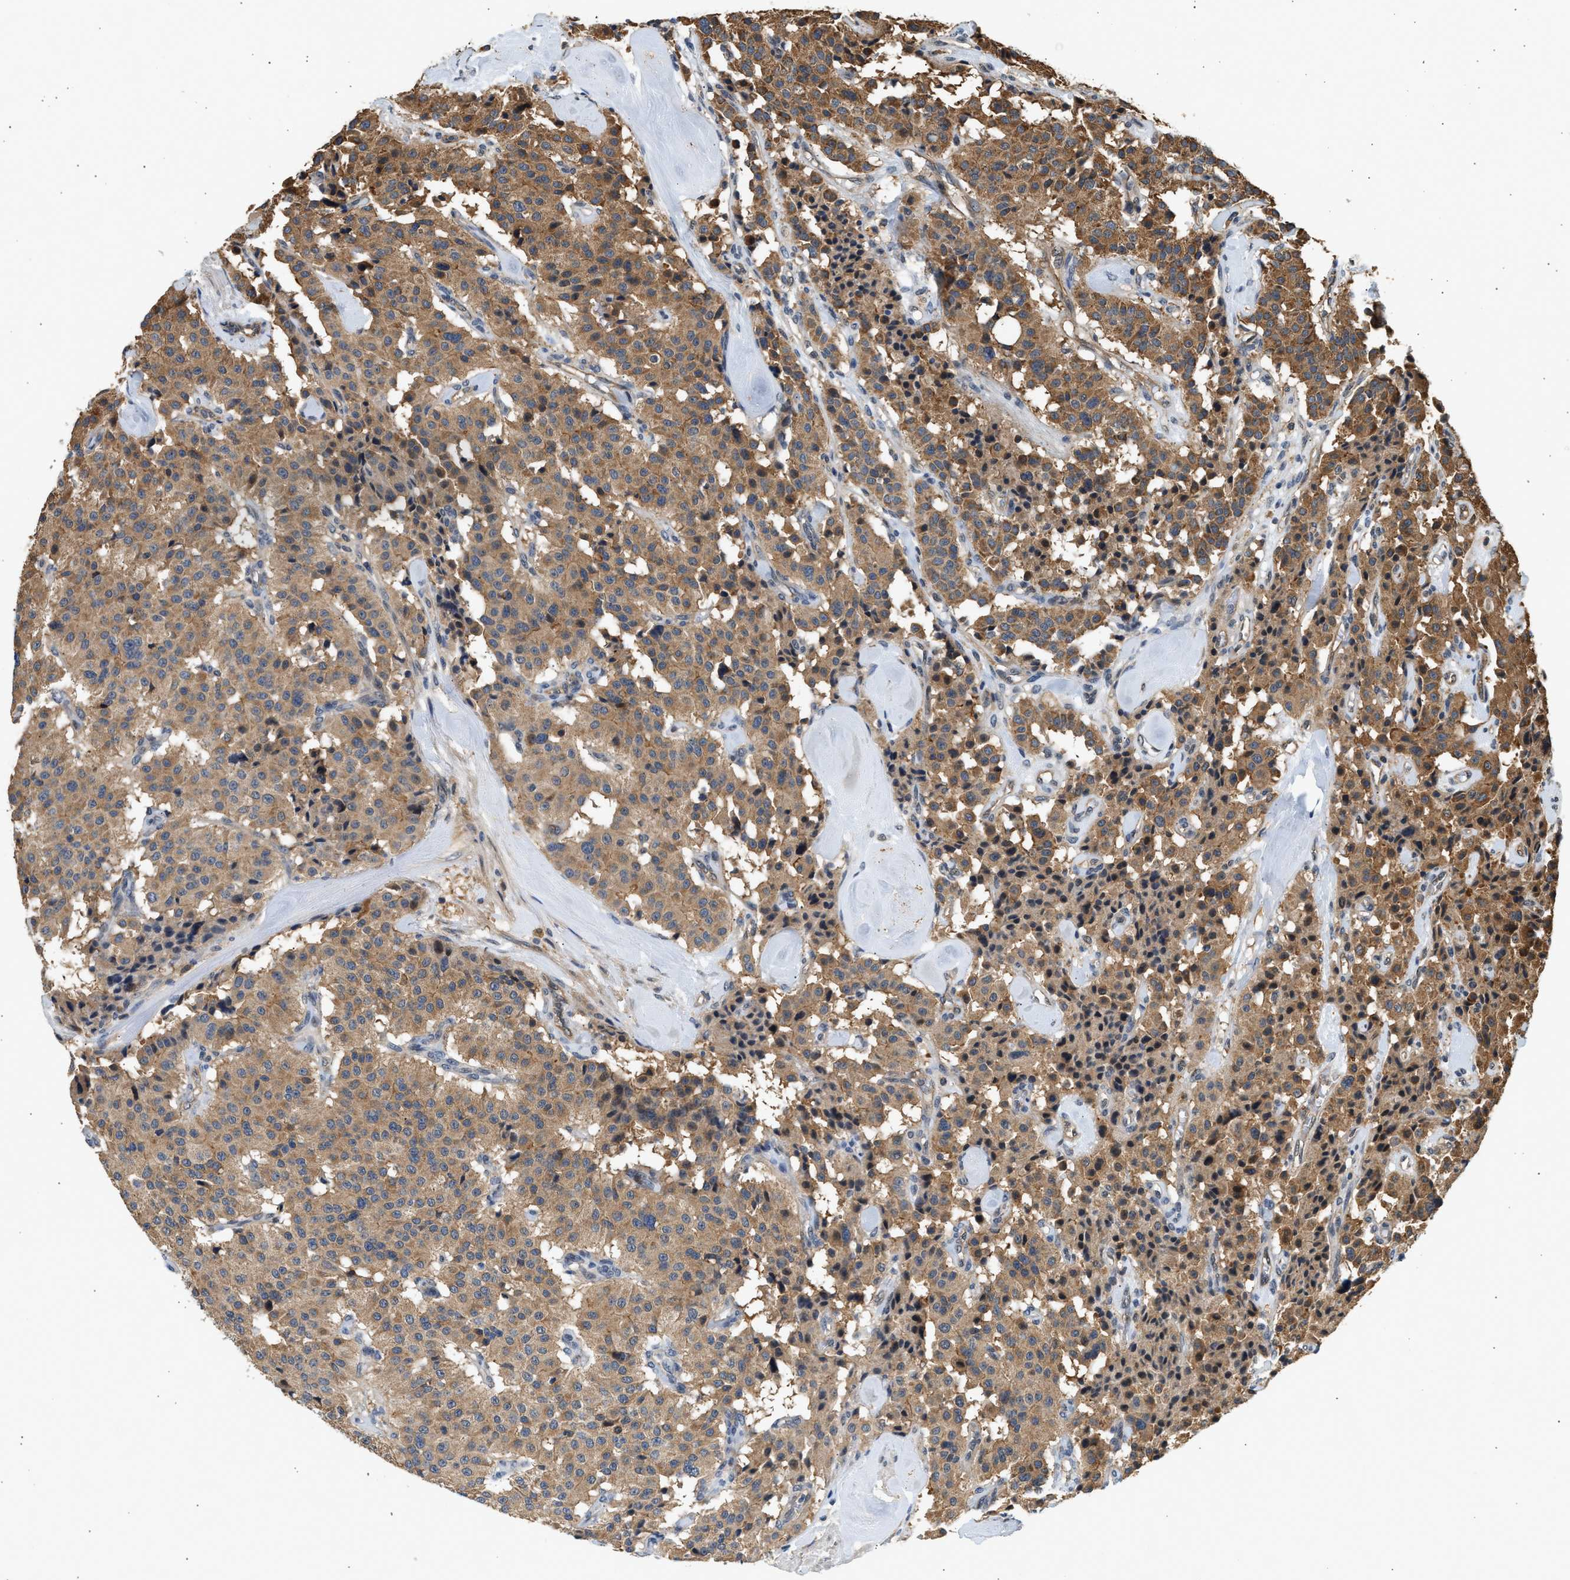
{"staining": {"intensity": "moderate", "quantity": ">75%", "location": "cytoplasmic/membranous"}, "tissue": "carcinoid", "cell_type": "Tumor cells", "image_type": "cancer", "snomed": [{"axis": "morphology", "description": "Carcinoid, malignant, NOS"}, {"axis": "topography", "description": "Lung"}], "caption": "Protein staining of carcinoid tissue shows moderate cytoplasmic/membranous staining in approximately >75% of tumor cells.", "gene": "DUSP14", "patient": {"sex": "male", "age": 30}}